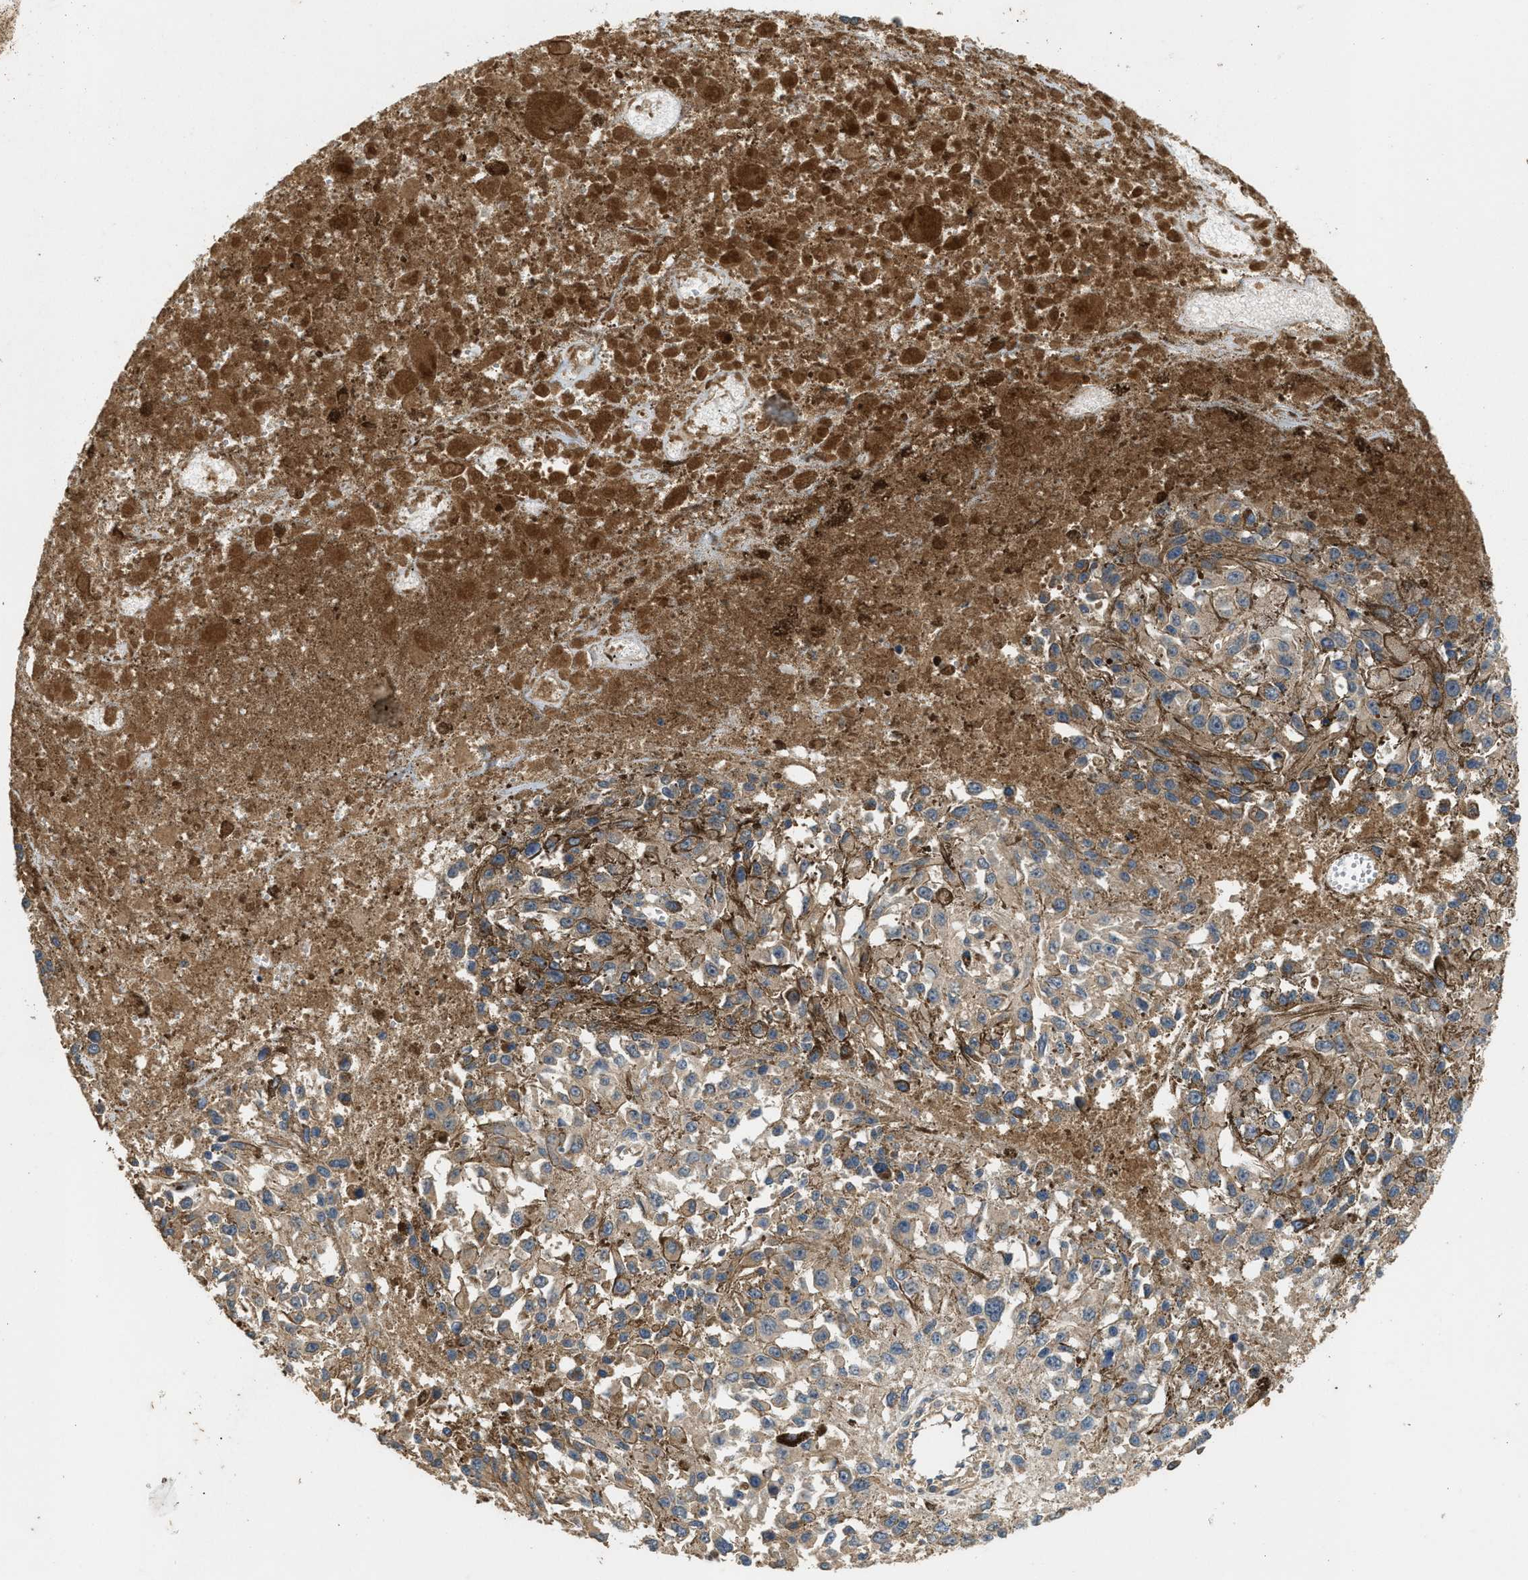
{"staining": {"intensity": "moderate", "quantity": ">75%", "location": "cytoplasmic/membranous"}, "tissue": "melanoma", "cell_type": "Tumor cells", "image_type": "cancer", "snomed": [{"axis": "morphology", "description": "Malignant melanoma, Metastatic site"}, {"axis": "topography", "description": "Lymph node"}], "caption": "IHC (DAB (3,3'-diaminobenzidine)) staining of human melanoma exhibits moderate cytoplasmic/membranous protein expression in approximately >75% of tumor cells.", "gene": "THBS2", "patient": {"sex": "male", "age": 59}}